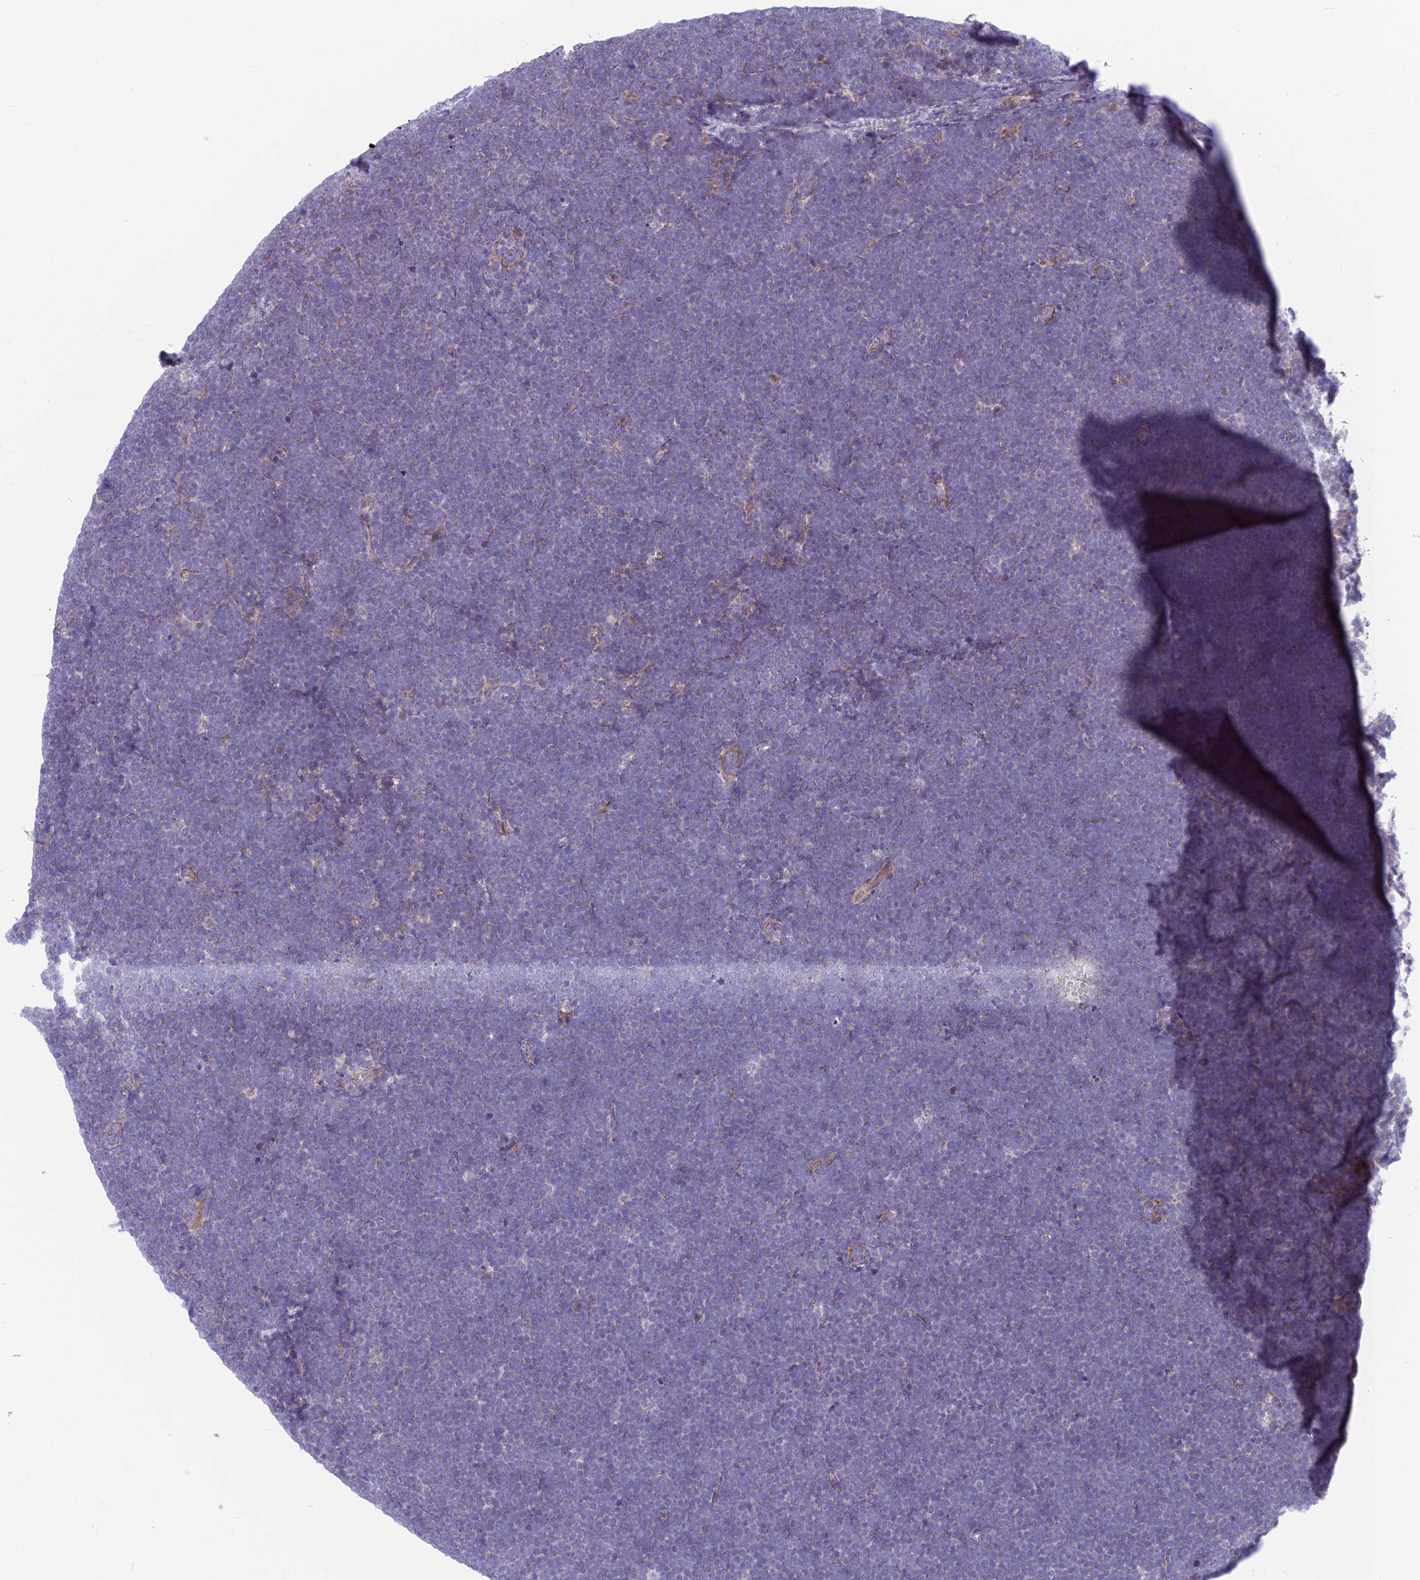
{"staining": {"intensity": "negative", "quantity": "none", "location": "none"}, "tissue": "lymphoma", "cell_type": "Tumor cells", "image_type": "cancer", "snomed": [{"axis": "morphology", "description": "Malignant lymphoma, non-Hodgkin's type, High grade"}, {"axis": "topography", "description": "Lymph node"}], "caption": "The IHC image has no significant staining in tumor cells of malignant lymphoma, non-Hodgkin's type (high-grade) tissue. Nuclei are stained in blue.", "gene": "PLAC9", "patient": {"sex": "male", "age": 13}}